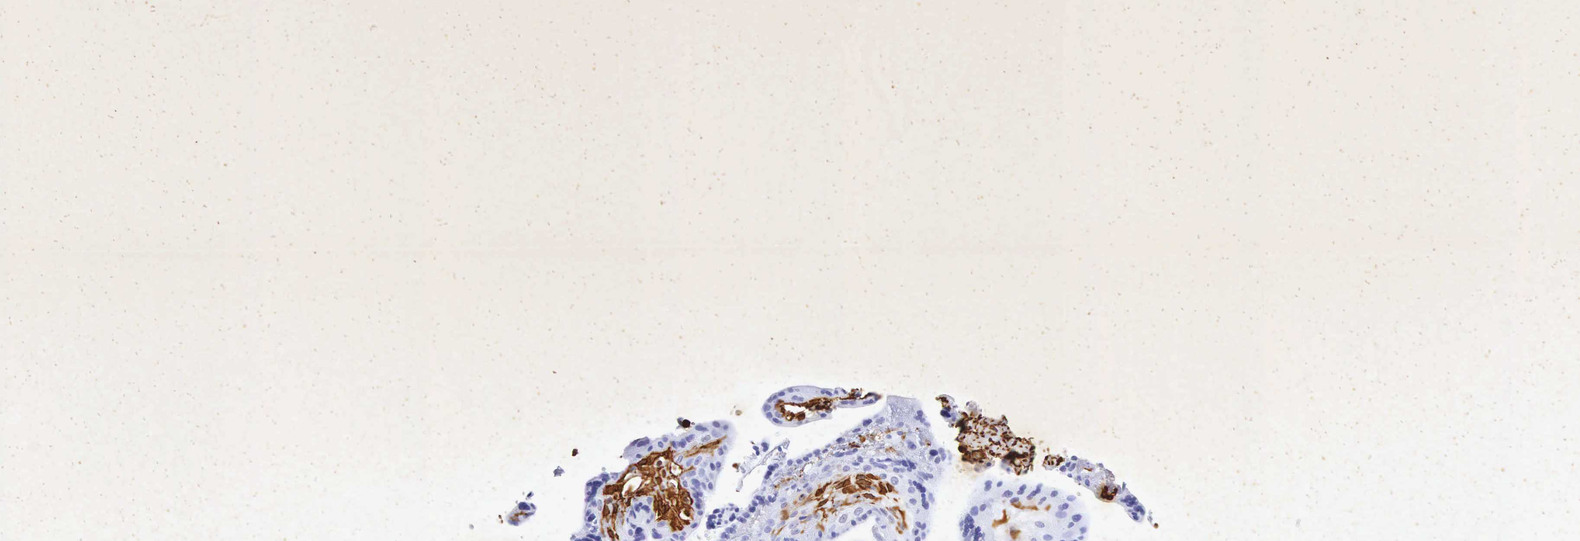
{"staining": {"intensity": "negative", "quantity": "none", "location": "none"}, "tissue": "placenta", "cell_type": "Decidual cells", "image_type": "normal", "snomed": [{"axis": "morphology", "description": "Normal tissue, NOS"}, {"axis": "topography", "description": "Placenta"}], "caption": "Immunohistochemistry of normal placenta exhibits no expression in decidual cells.", "gene": "VIM", "patient": {"sex": "female", "age": 24}}